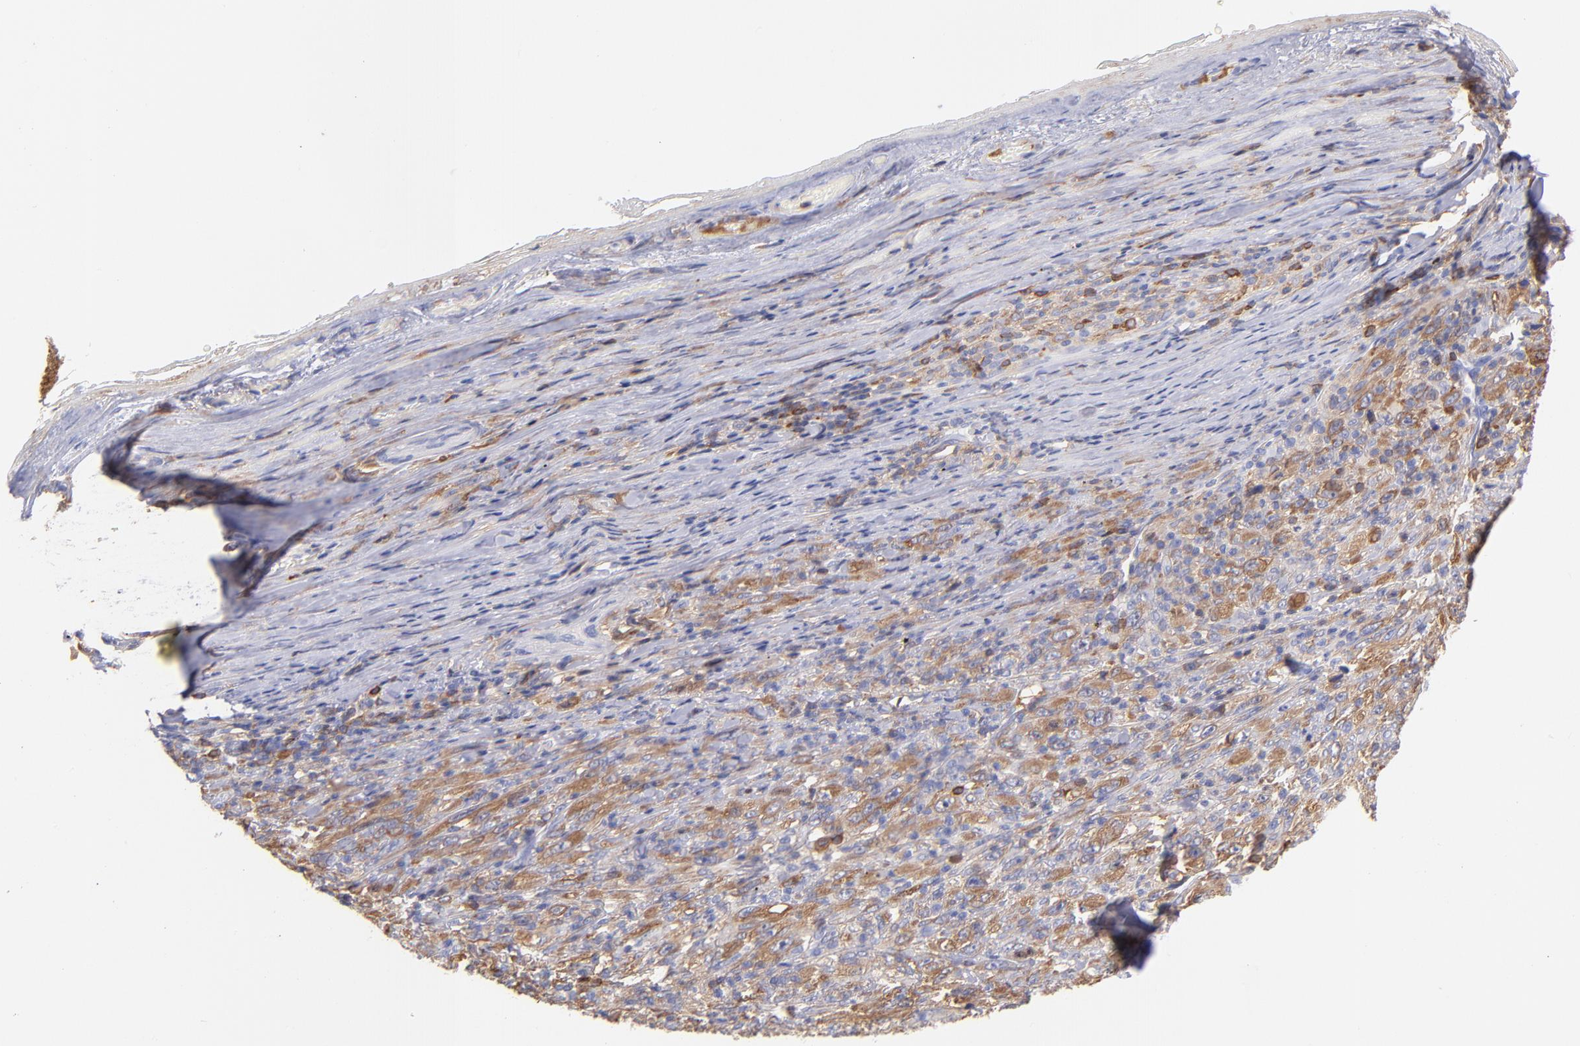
{"staining": {"intensity": "moderate", "quantity": ">75%", "location": "cytoplasmic/membranous"}, "tissue": "melanoma", "cell_type": "Tumor cells", "image_type": "cancer", "snomed": [{"axis": "morphology", "description": "Malignant melanoma, Metastatic site"}, {"axis": "topography", "description": "Skin"}], "caption": "Tumor cells exhibit medium levels of moderate cytoplasmic/membranous expression in about >75% of cells in human malignant melanoma (metastatic site).", "gene": "PRKCA", "patient": {"sex": "female", "age": 56}}